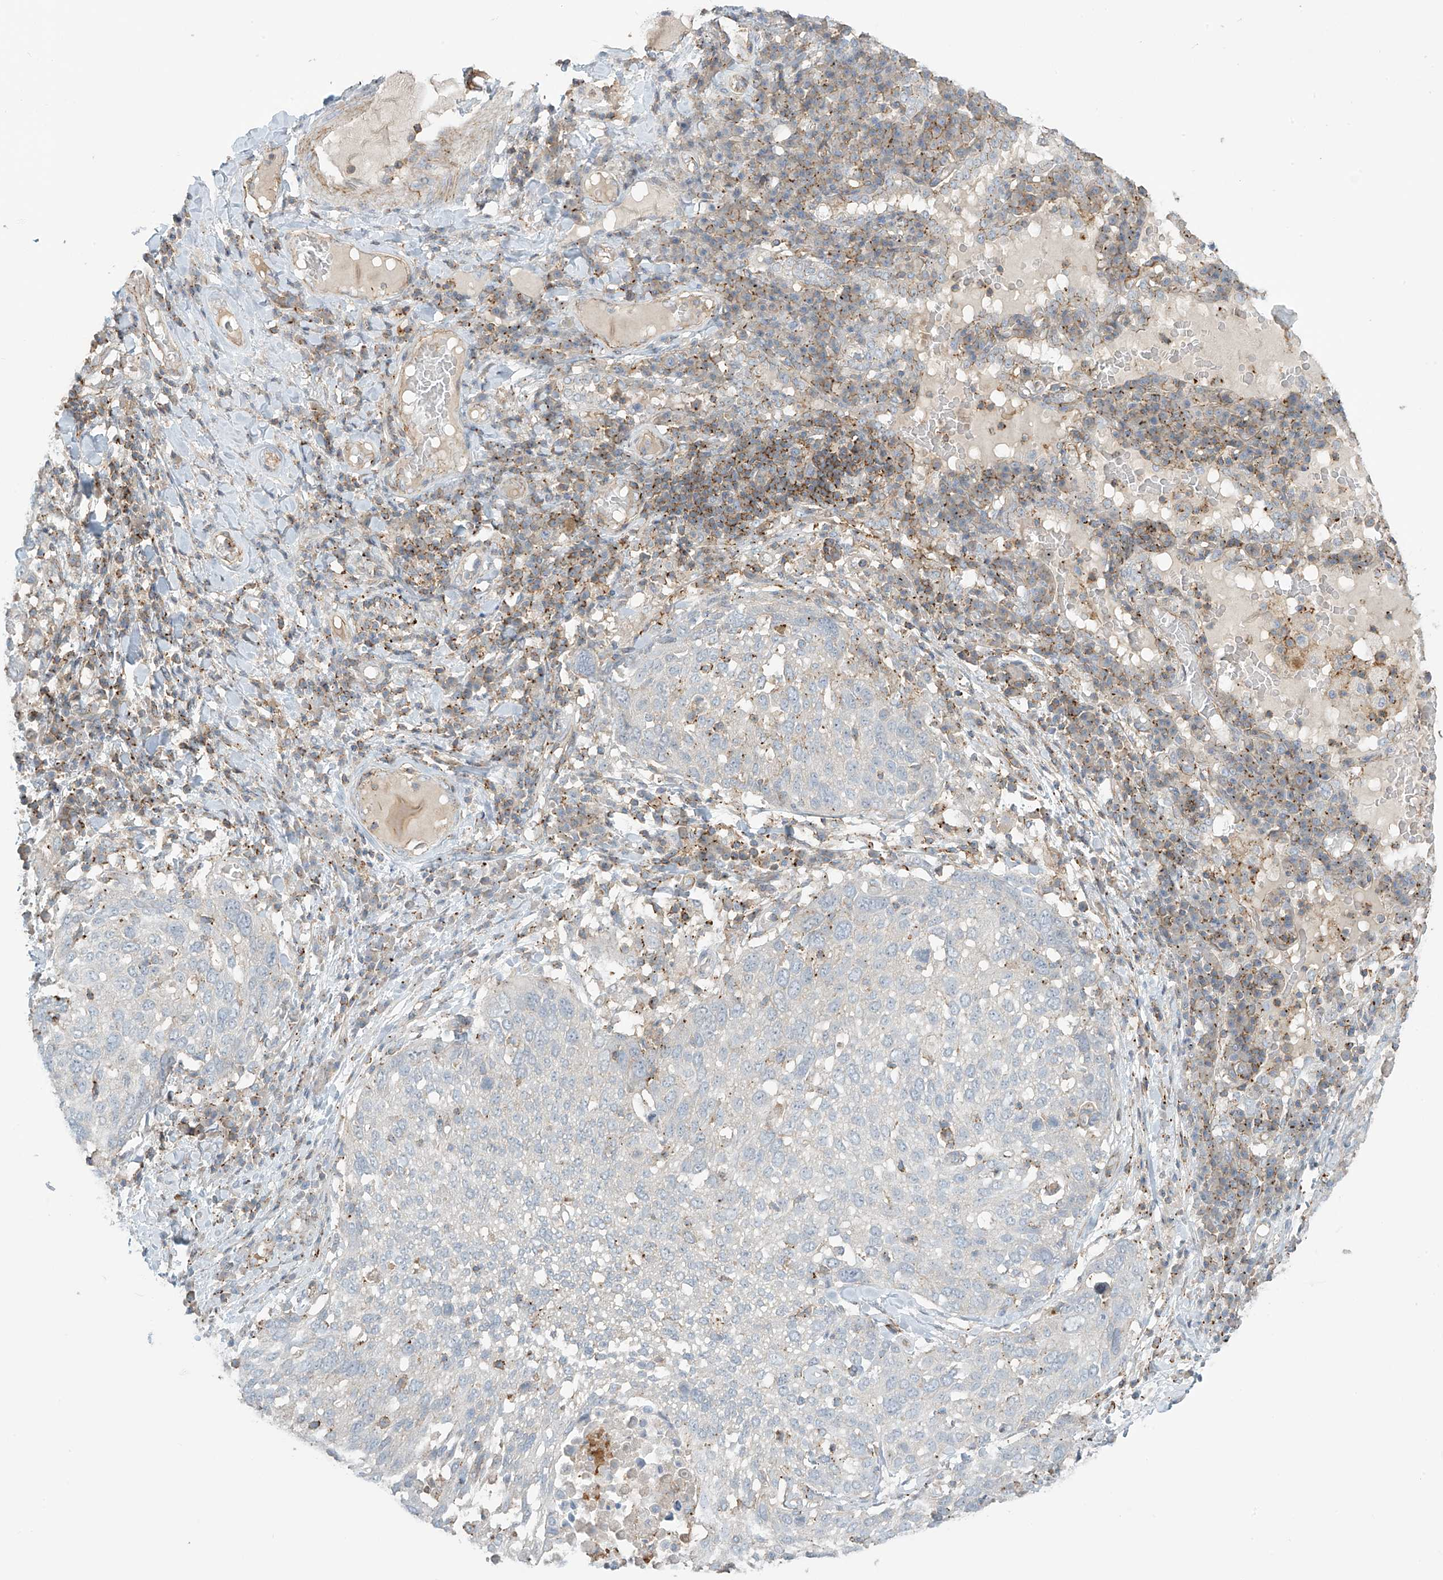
{"staining": {"intensity": "negative", "quantity": "none", "location": "none"}, "tissue": "lung cancer", "cell_type": "Tumor cells", "image_type": "cancer", "snomed": [{"axis": "morphology", "description": "Squamous cell carcinoma, NOS"}, {"axis": "topography", "description": "Lung"}], "caption": "The histopathology image exhibits no significant expression in tumor cells of lung squamous cell carcinoma.", "gene": "SLC9A2", "patient": {"sex": "male", "age": 65}}